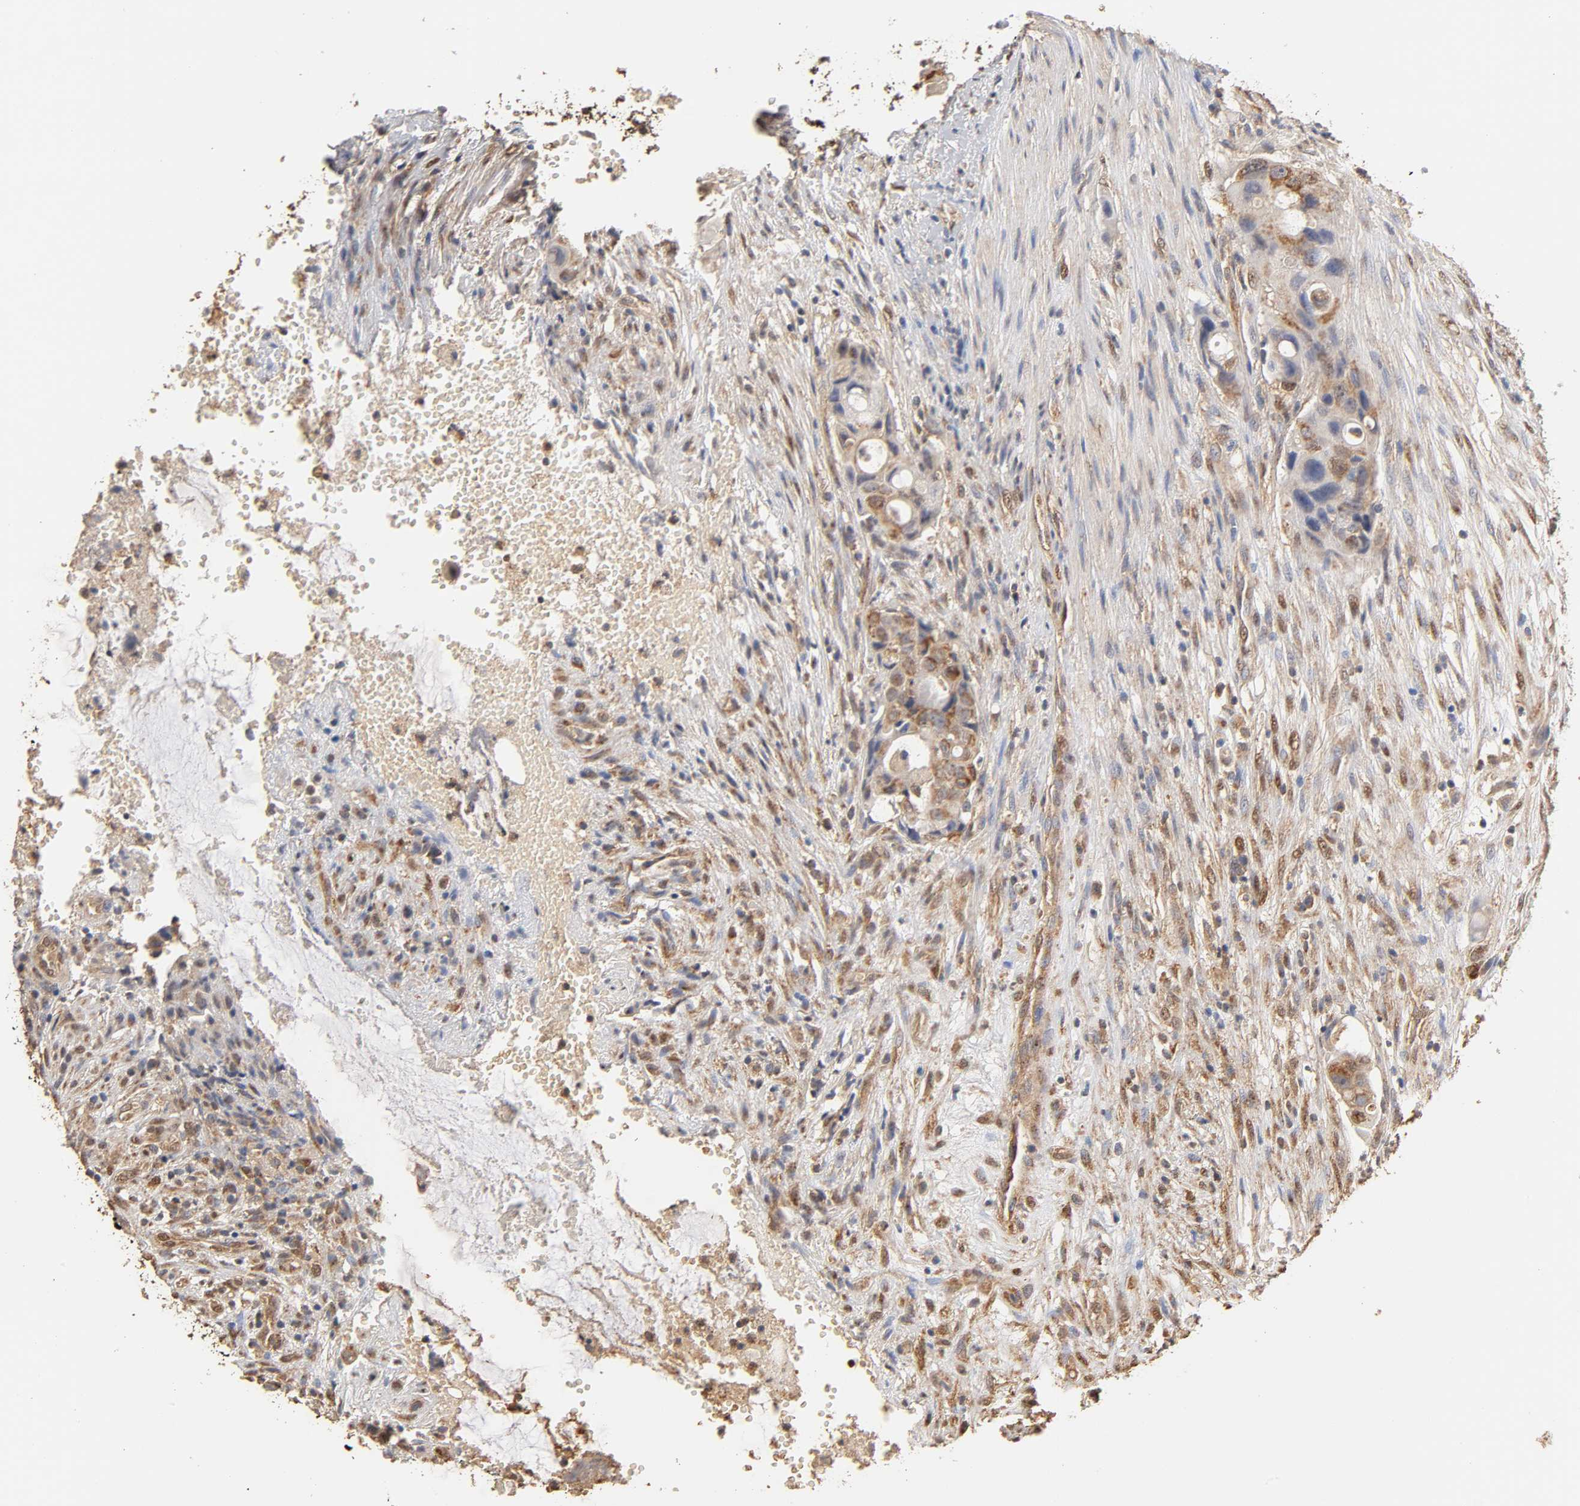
{"staining": {"intensity": "moderate", "quantity": ">75%", "location": "cytoplasmic/membranous"}, "tissue": "colorectal cancer", "cell_type": "Tumor cells", "image_type": "cancer", "snomed": [{"axis": "morphology", "description": "Adenocarcinoma, NOS"}, {"axis": "topography", "description": "Colon"}], "caption": "Immunohistochemical staining of colorectal cancer shows medium levels of moderate cytoplasmic/membranous protein staining in approximately >75% of tumor cells.", "gene": "PKN1", "patient": {"sex": "female", "age": 57}}